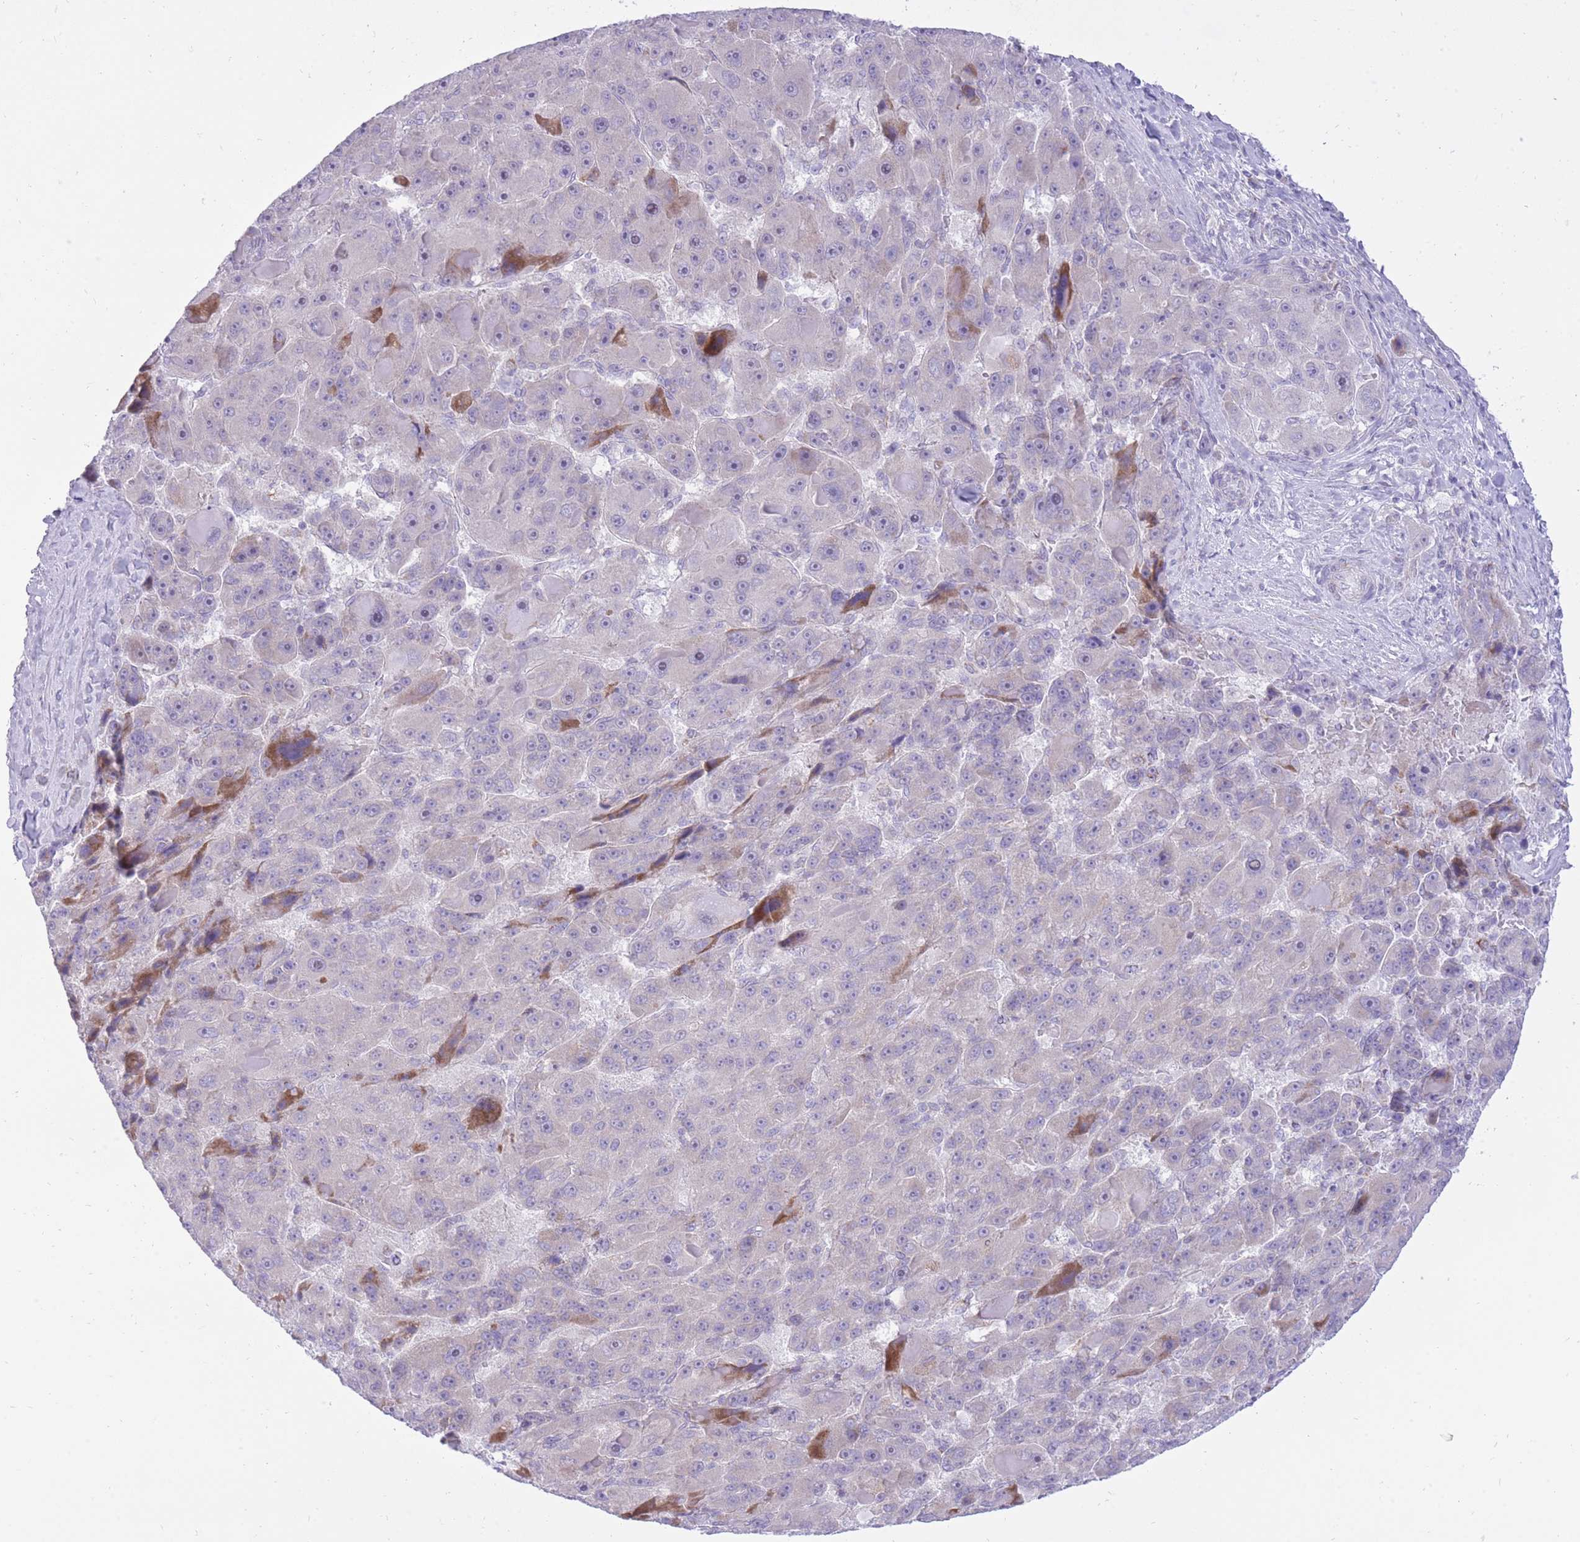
{"staining": {"intensity": "moderate", "quantity": "<25%", "location": "cytoplasmic/membranous"}, "tissue": "liver cancer", "cell_type": "Tumor cells", "image_type": "cancer", "snomed": [{"axis": "morphology", "description": "Carcinoma, Hepatocellular, NOS"}, {"axis": "topography", "description": "Liver"}], "caption": "A photomicrograph of hepatocellular carcinoma (liver) stained for a protein reveals moderate cytoplasmic/membranous brown staining in tumor cells.", "gene": "DENND2D", "patient": {"sex": "male", "age": 76}}